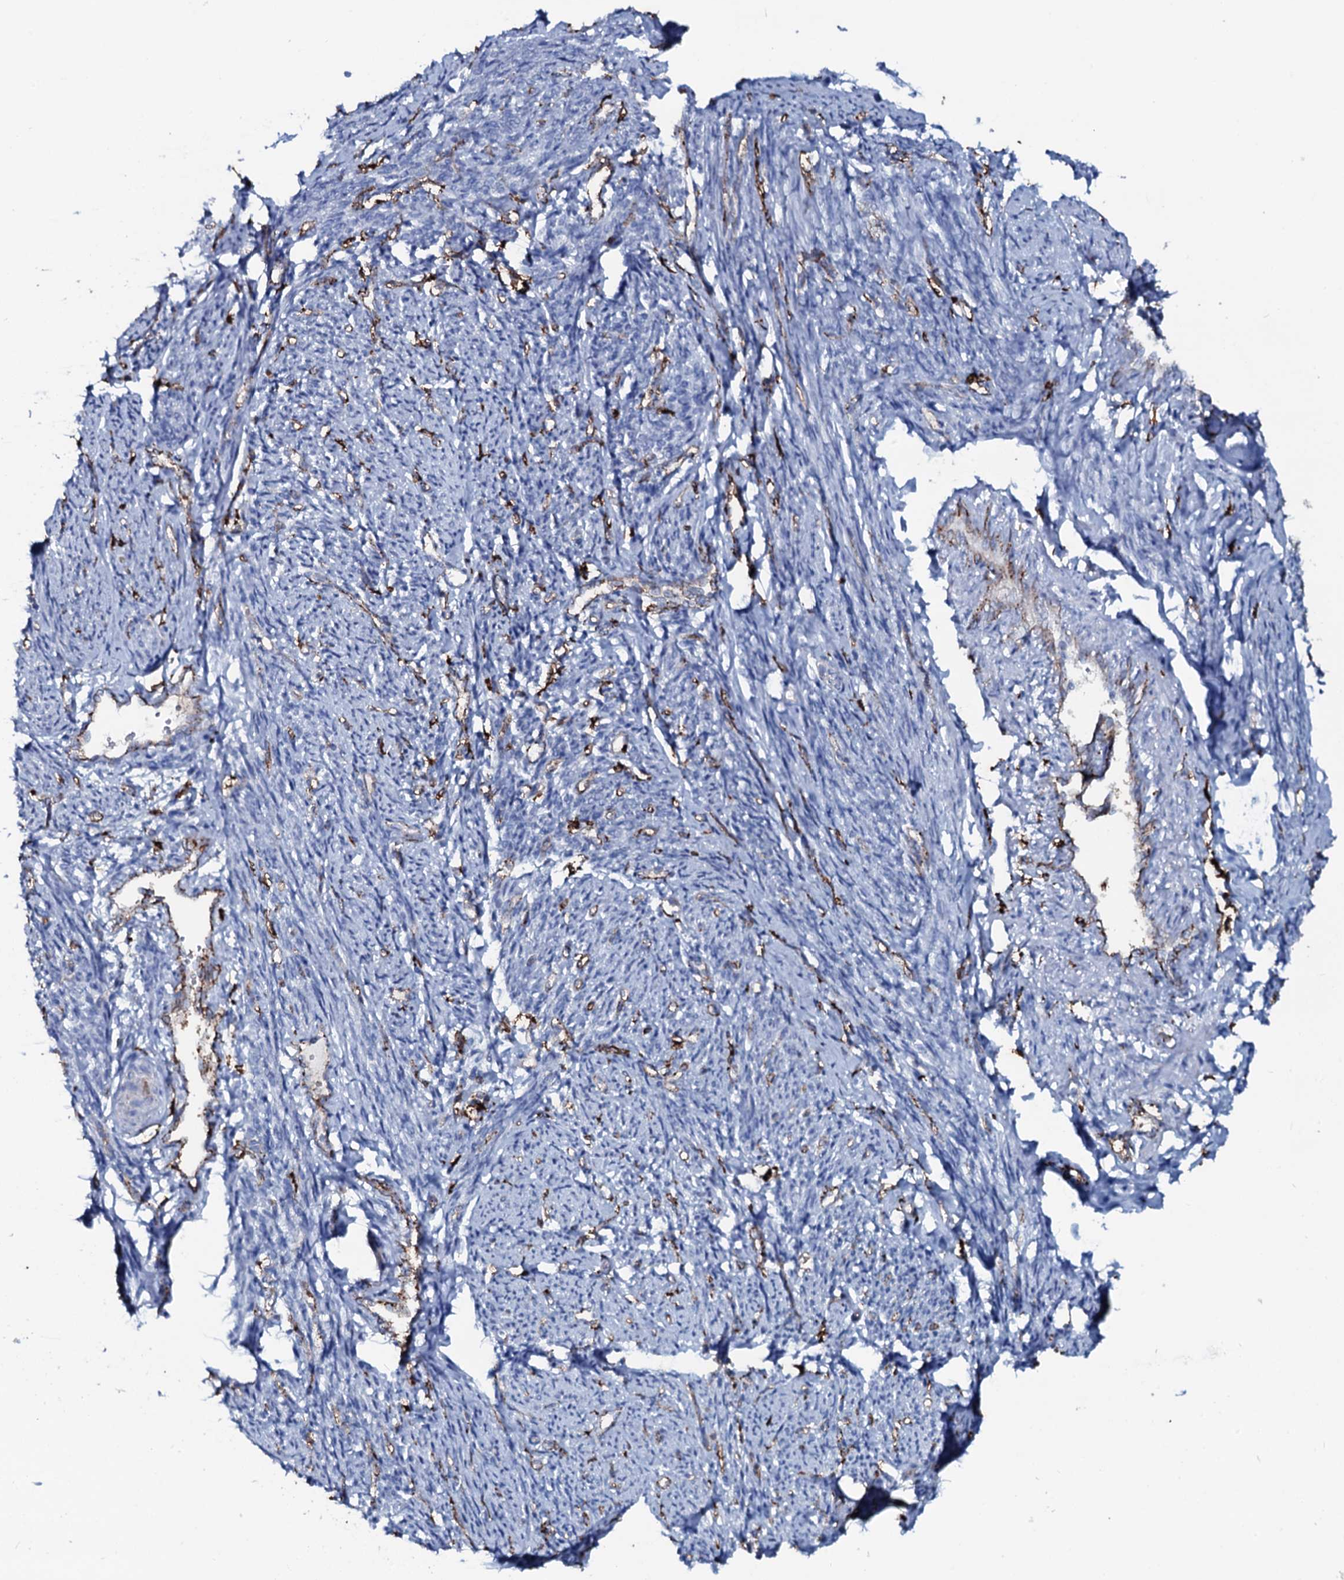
{"staining": {"intensity": "negative", "quantity": "none", "location": "none"}, "tissue": "smooth muscle", "cell_type": "Smooth muscle cells", "image_type": "normal", "snomed": [{"axis": "morphology", "description": "Normal tissue, NOS"}, {"axis": "topography", "description": "Smooth muscle"}, {"axis": "topography", "description": "Uterus"}], "caption": "Immunohistochemistry micrograph of benign human smooth muscle stained for a protein (brown), which exhibits no positivity in smooth muscle cells. (DAB (3,3'-diaminobenzidine) immunohistochemistry (IHC) with hematoxylin counter stain).", "gene": "OSBPL2", "patient": {"sex": "female", "age": 59}}